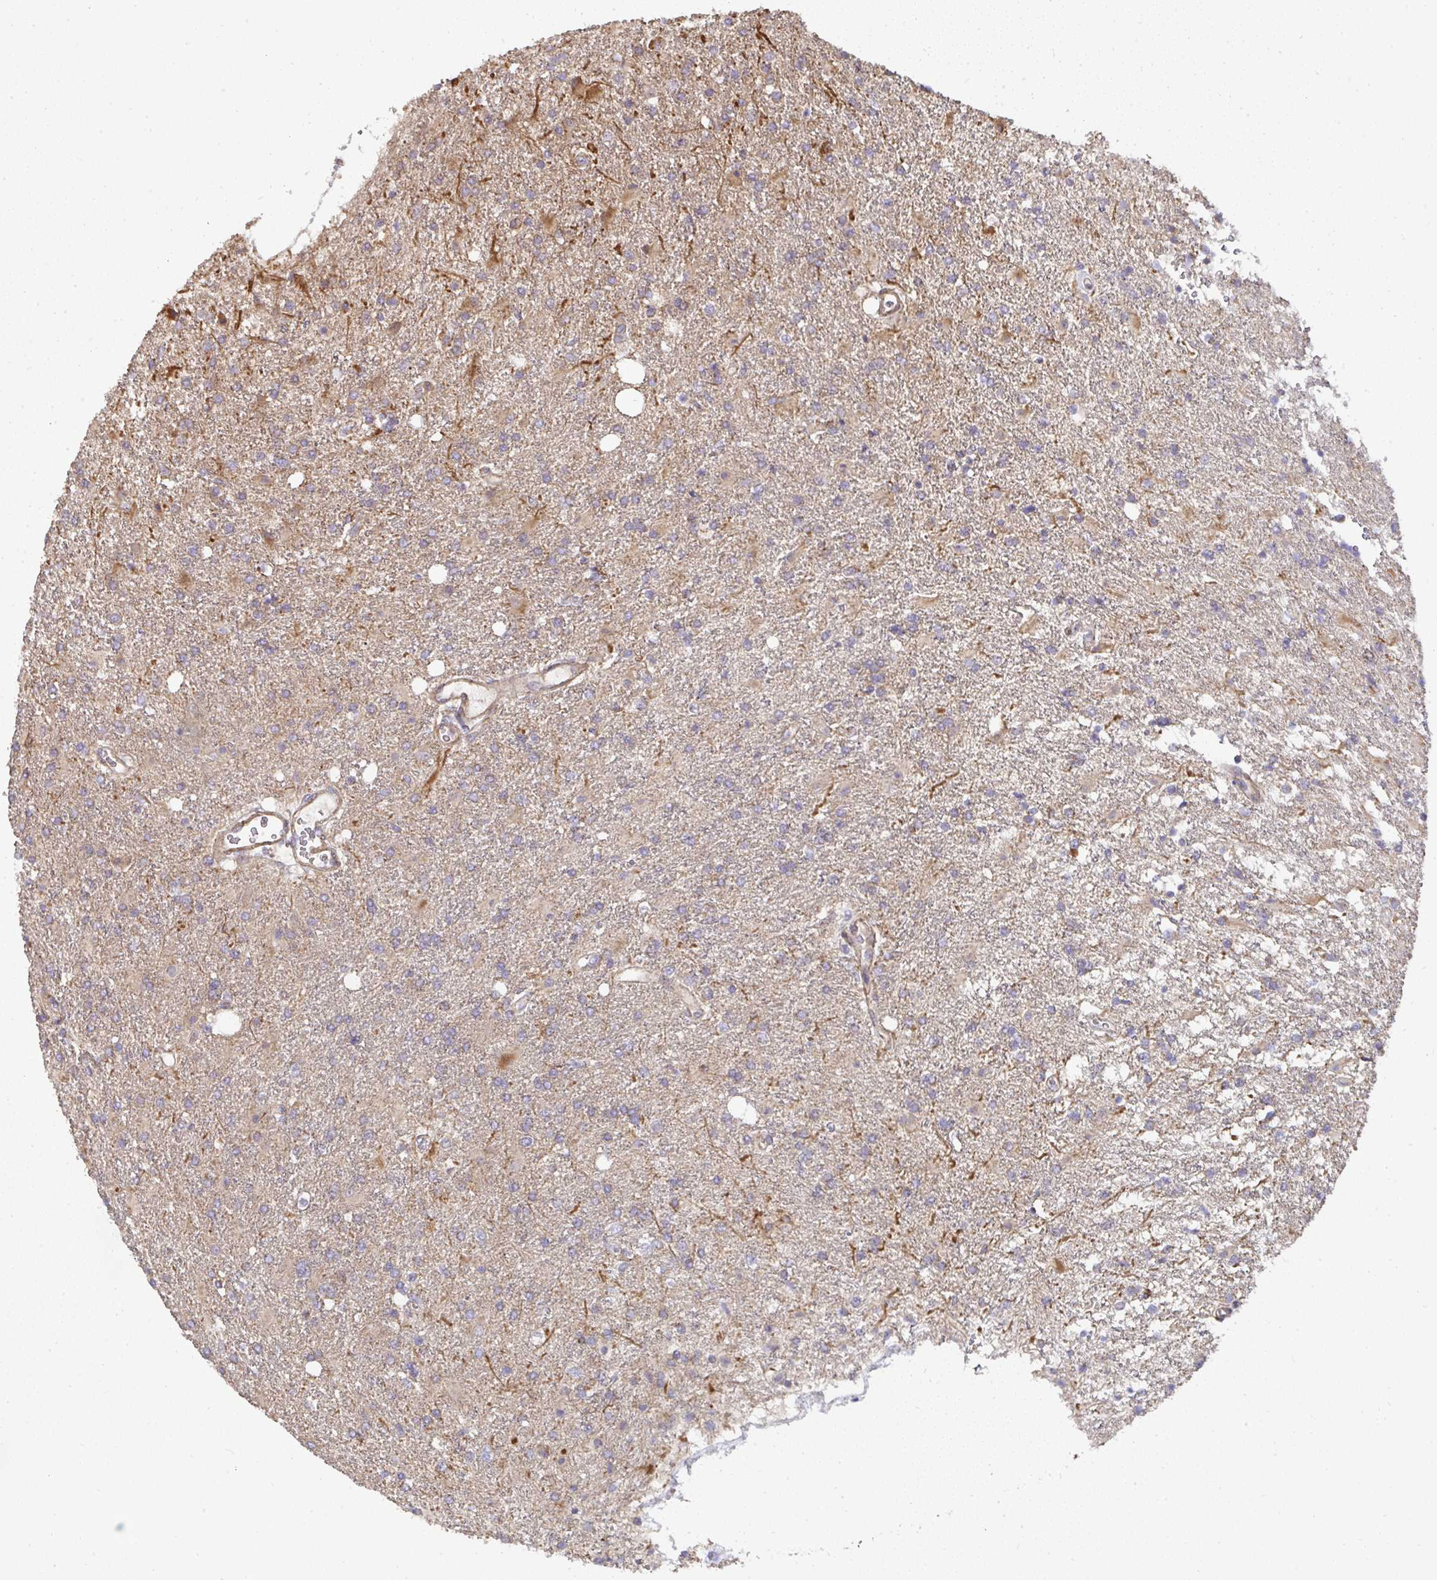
{"staining": {"intensity": "weak", "quantity": "<25%", "location": "cytoplasmic/membranous"}, "tissue": "glioma", "cell_type": "Tumor cells", "image_type": "cancer", "snomed": [{"axis": "morphology", "description": "Glioma, malignant, High grade"}, {"axis": "topography", "description": "Brain"}], "caption": "DAB (3,3'-diaminobenzidine) immunohistochemical staining of human glioma reveals no significant expression in tumor cells.", "gene": "AGTPBP1", "patient": {"sex": "male", "age": 56}}